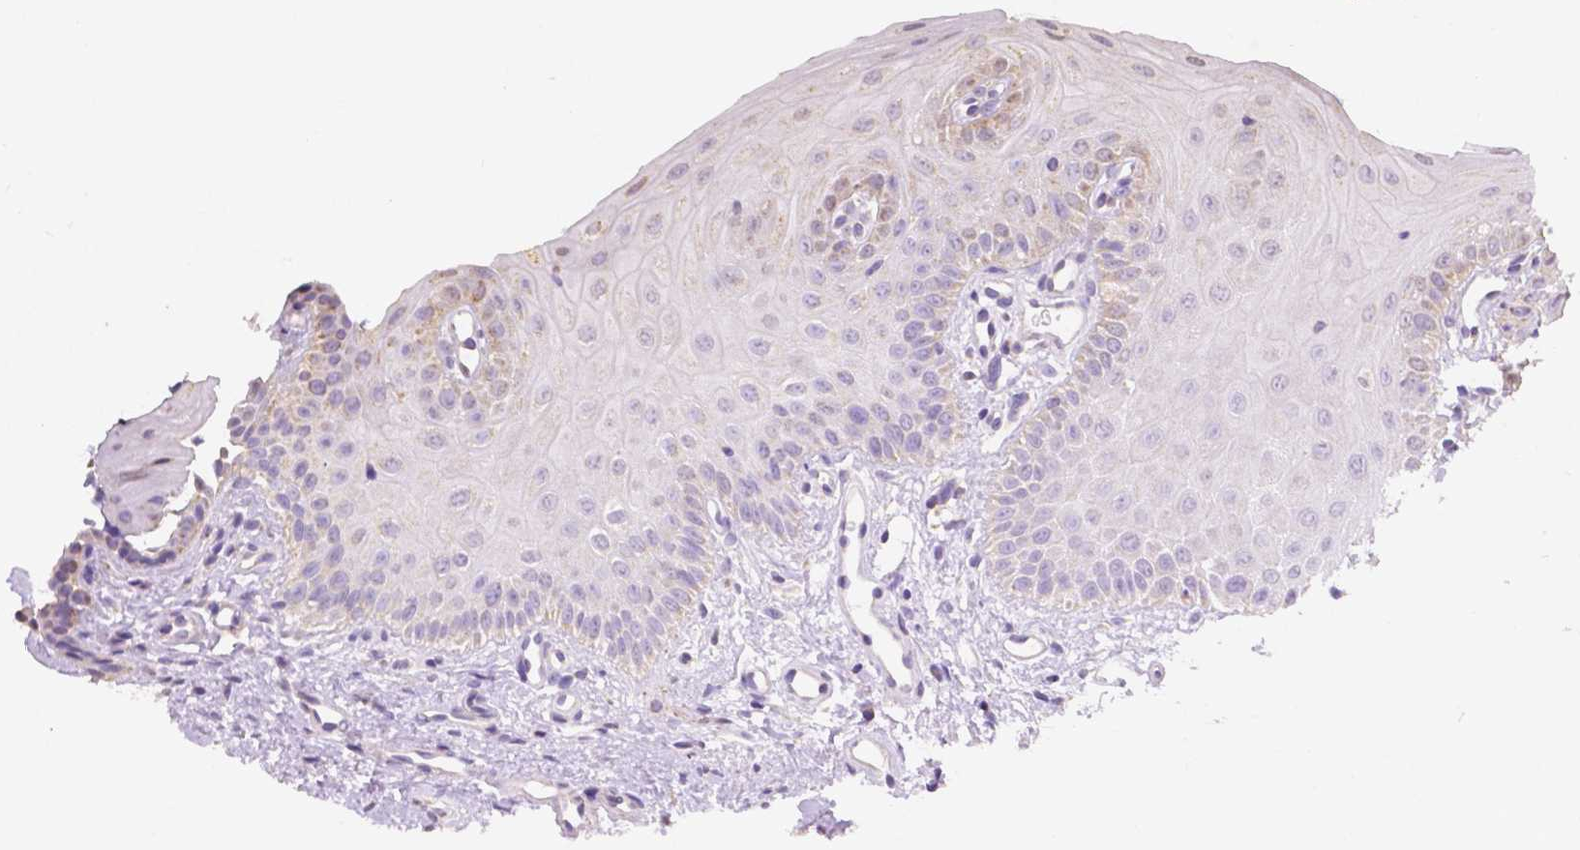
{"staining": {"intensity": "weak", "quantity": "<25%", "location": "cytoplasmic/membranous"}, "tissue": "oral mucosa", "cell_type": "Squamous epithelial cells", "image_type": "normal", "snomed": [{"axis": "morphology", "description": "Normal tissue, NOS"}, {"axis": "topography", "description": "Oral tissue"}], "caption": "Micrograph shows no significant protein staining in squamous epithelial cells of normal oral mucosa. Nuclei are stained in blue.", "gene": "TMEM130", "patient": {"sex": "female", "age": 73}}